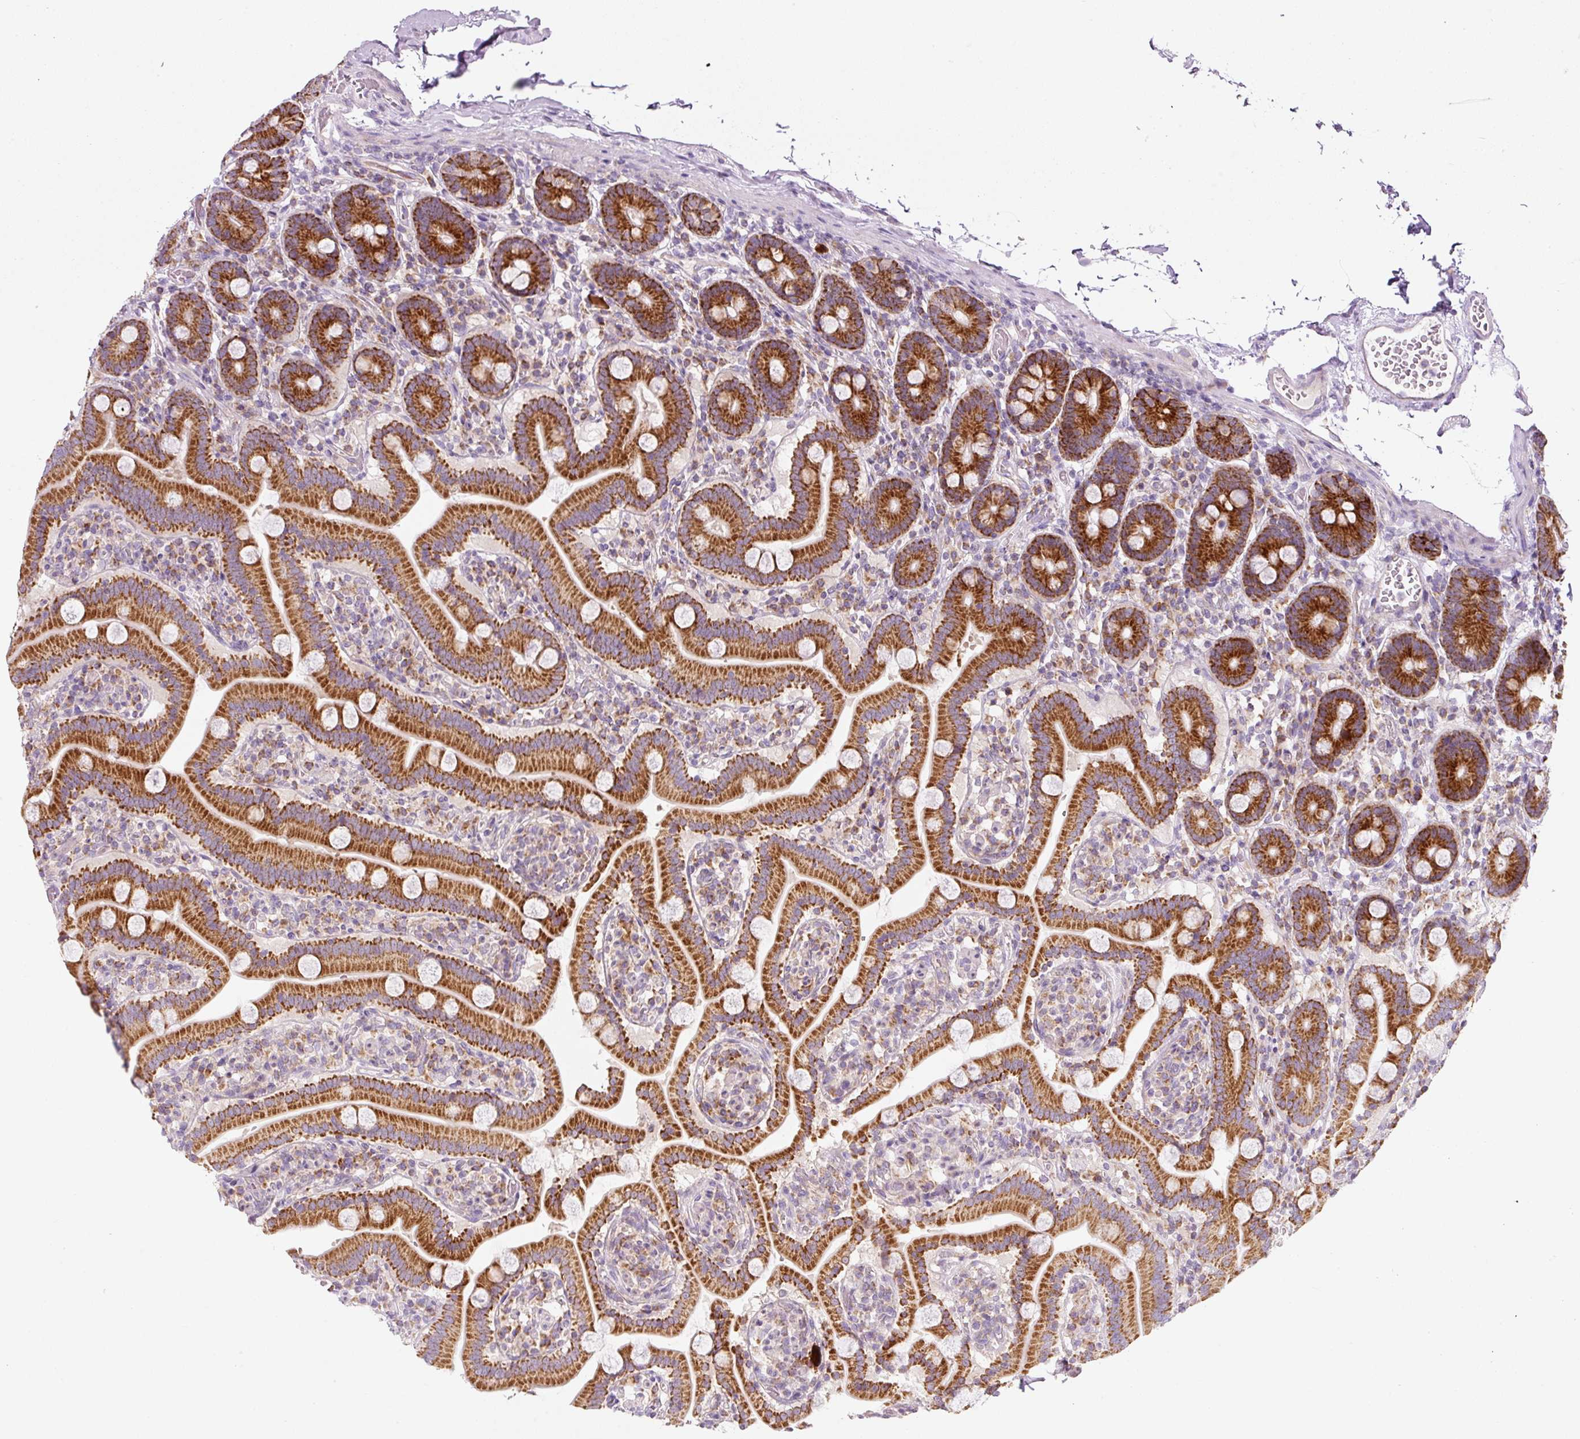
{"staining": {"intensity": "strong", "quantity": ">75%", "location": "cytoplasmic/membranous"}, "tissue": "duodenum", "cell_type": "Glandular cells", "image_type": "normal", "snomed": [{"axis": "morphology", "description": "Normal tissue, NOS"}, {"axis": "topography", "description": "Duodenum"}], "caption": "Approximately >75% of glandular cells in unremarkable human duodenum demonstrate strong cytoplasmic/membranous protein positivity as visualized by brown immunohistochemical staining.", "gene": "NDUFA1", "patient": {"sex": "male", "age": 55}}